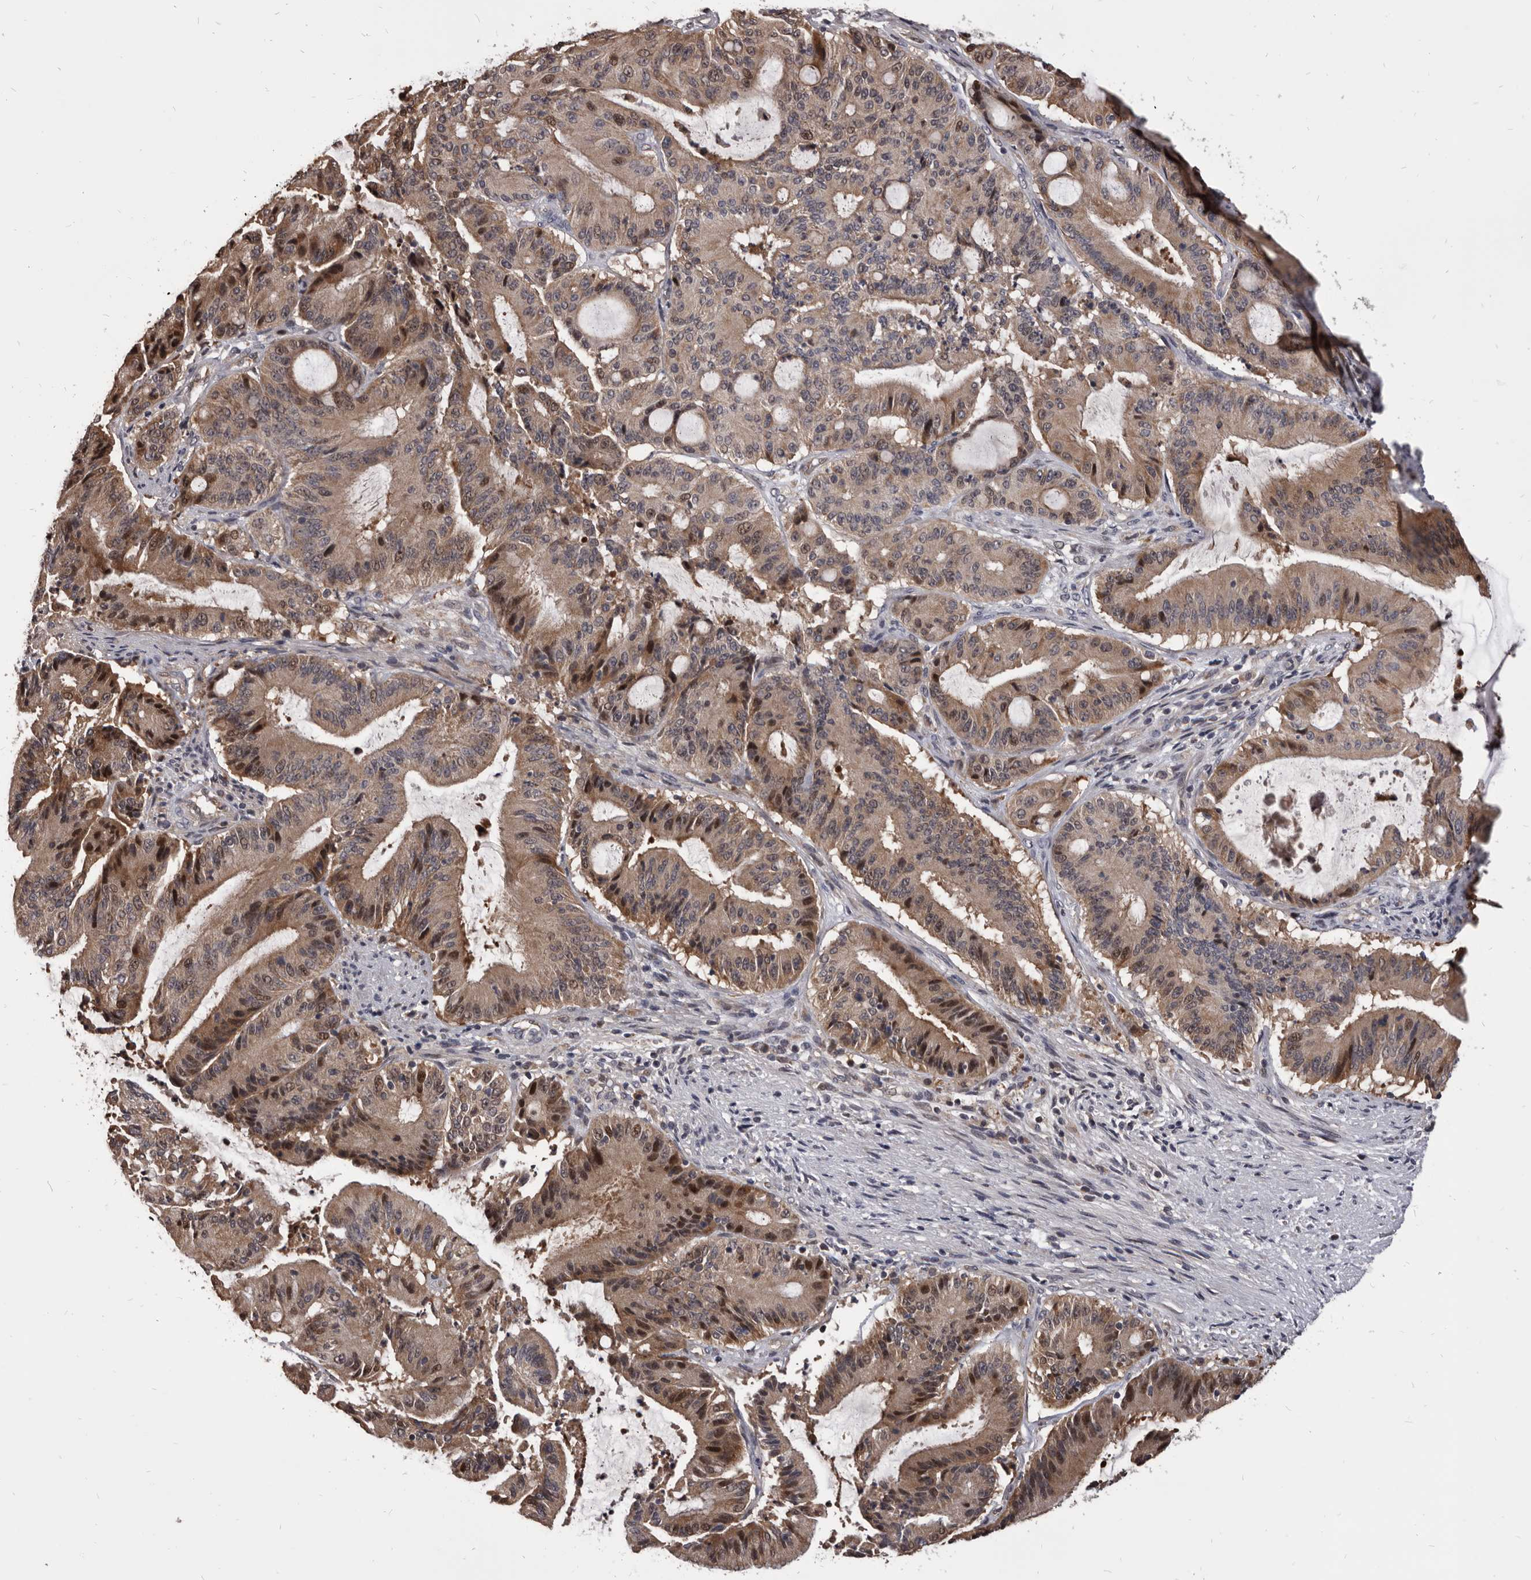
{"staining": {"intensity": "moderate", "quantity": ">75%", "location": "cytoplasmic/membranous,nuclear"}, "tissue": "liver cancer", "cell_type": "Tumor cells", "image_type": "cancer", "snomed": [{"axis": "morphology", "description": "Normal tissue, NOS"}, {"axis": "morphology", "description": "Cholangiocarcinoma"}, {"axis": "topography", "description": "Liver"}, {"axis": "topography", "description": "Peripheral nerve tissue"}], "caption": "DAB (3,3'-diaminobenzidine) immunohistochemical staining of liver cholangiocarcinoma demonstrates moderate cytoplasmic/membranous and nuclear protein expression in approximately >75% of tumor cells.", "gene": "MAP3K14", "patient": {"sex": "female", "age": 73}}